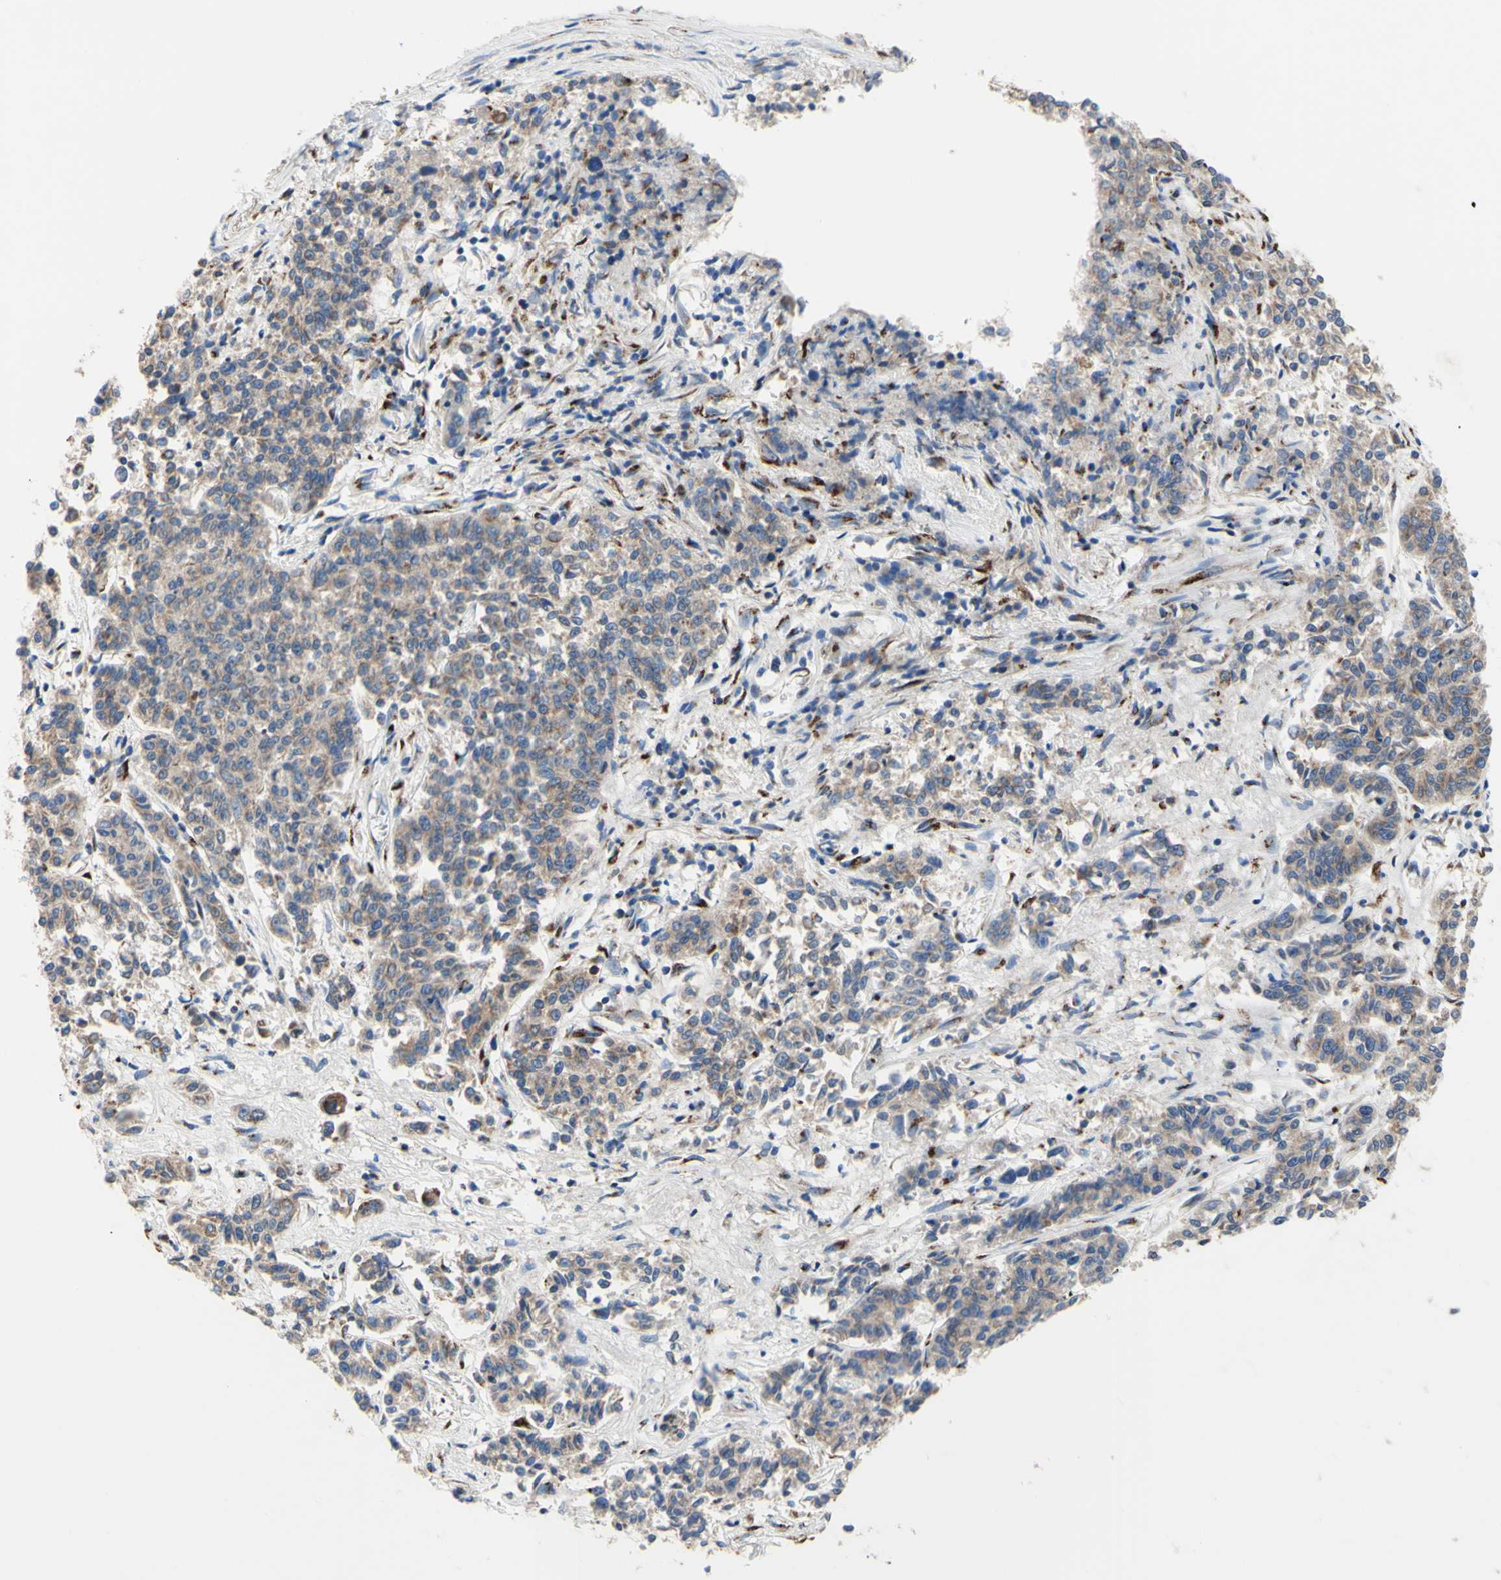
{"staining": {"intensity": "weak", "quantity": "25%-75%", "location": "cytoplasmic/membranous"}, "tissue": "lung cancer", "cell_type": "Tumor cells", "image_type": "cancer", "snomed": [{"axis": "morphology", "description": "Adenocarcinoma, NOS"}, {"axis": "topography", "description": "Lung"}], "caption": "Brown immunohistochemical staining in adenocarcinoma (lung) displays weak cytoplasmic/membranous expression in about 25%-75% of tumor cells. The staining is performed using DAB brown chromogen to label protein expression. The nuclei are counter-stained blue using hematoxylin.", "gene": "GALNT2", "patient": {"sex": "male", "age": 84}}